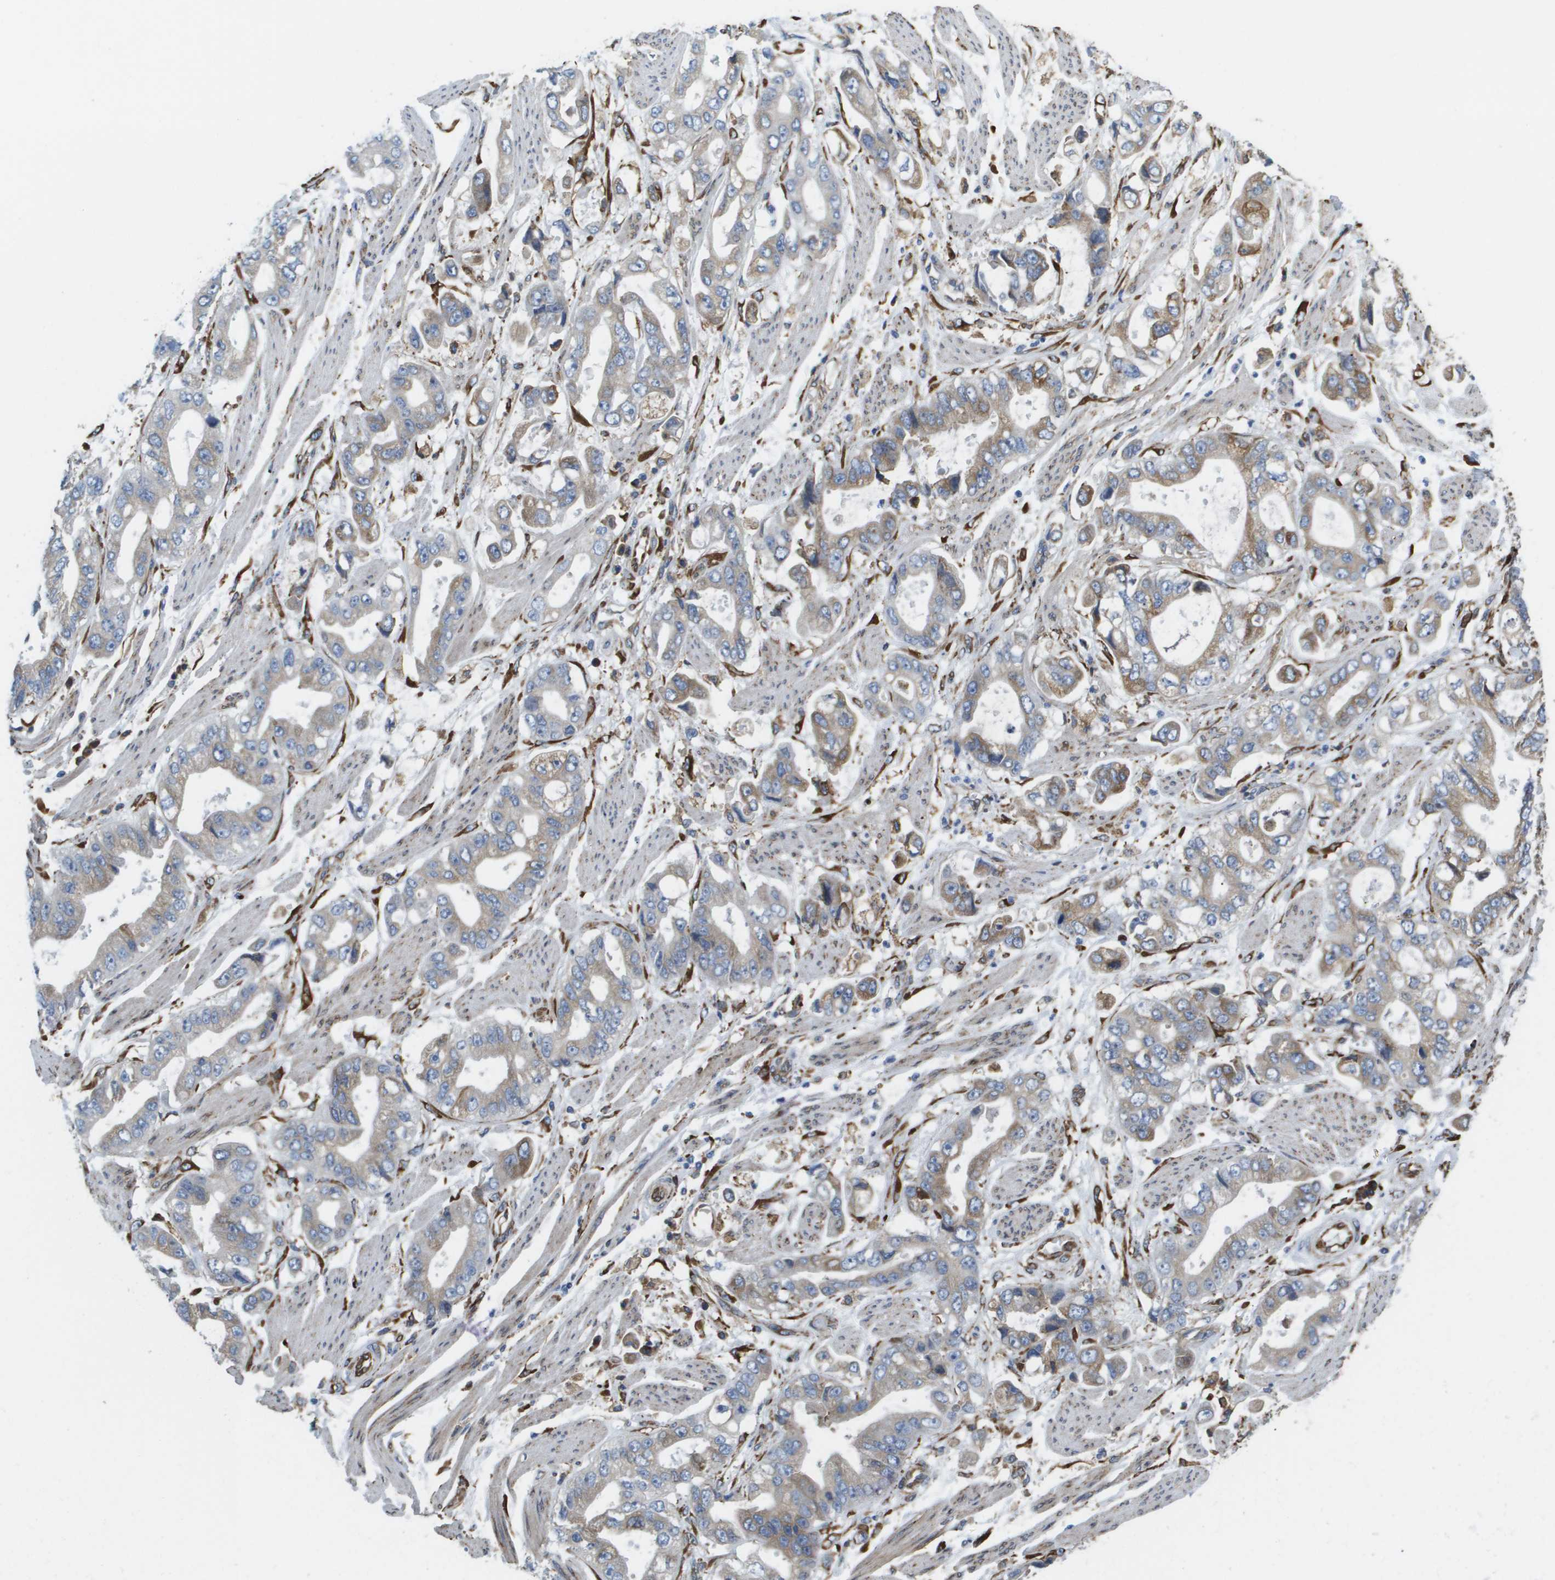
{"staining": {"intensity": "moderate", "quantity": "25%-75%", "location": "cytoplasmic/membranous"}, "tissue": "stomach cancer", "cell_type": "Tumor cells", "image_type": "cancer", "snomed": [{"axis": "morphology", "description": "Normal tissue, NOS"}, {"axis": "morphology", "description": "Adenocarcinoma, NOS"}, {"axis": "topography", "description": "Stomach"}], "caption": "Stomach adenocarcinoma stained with a brown dye reveals moderate cytoplasmic/membranous positive staining in about 25%-75% of tumor cells.", "gene": "ST3GAL2", "patient": {"sex": "male", "age": 62}}